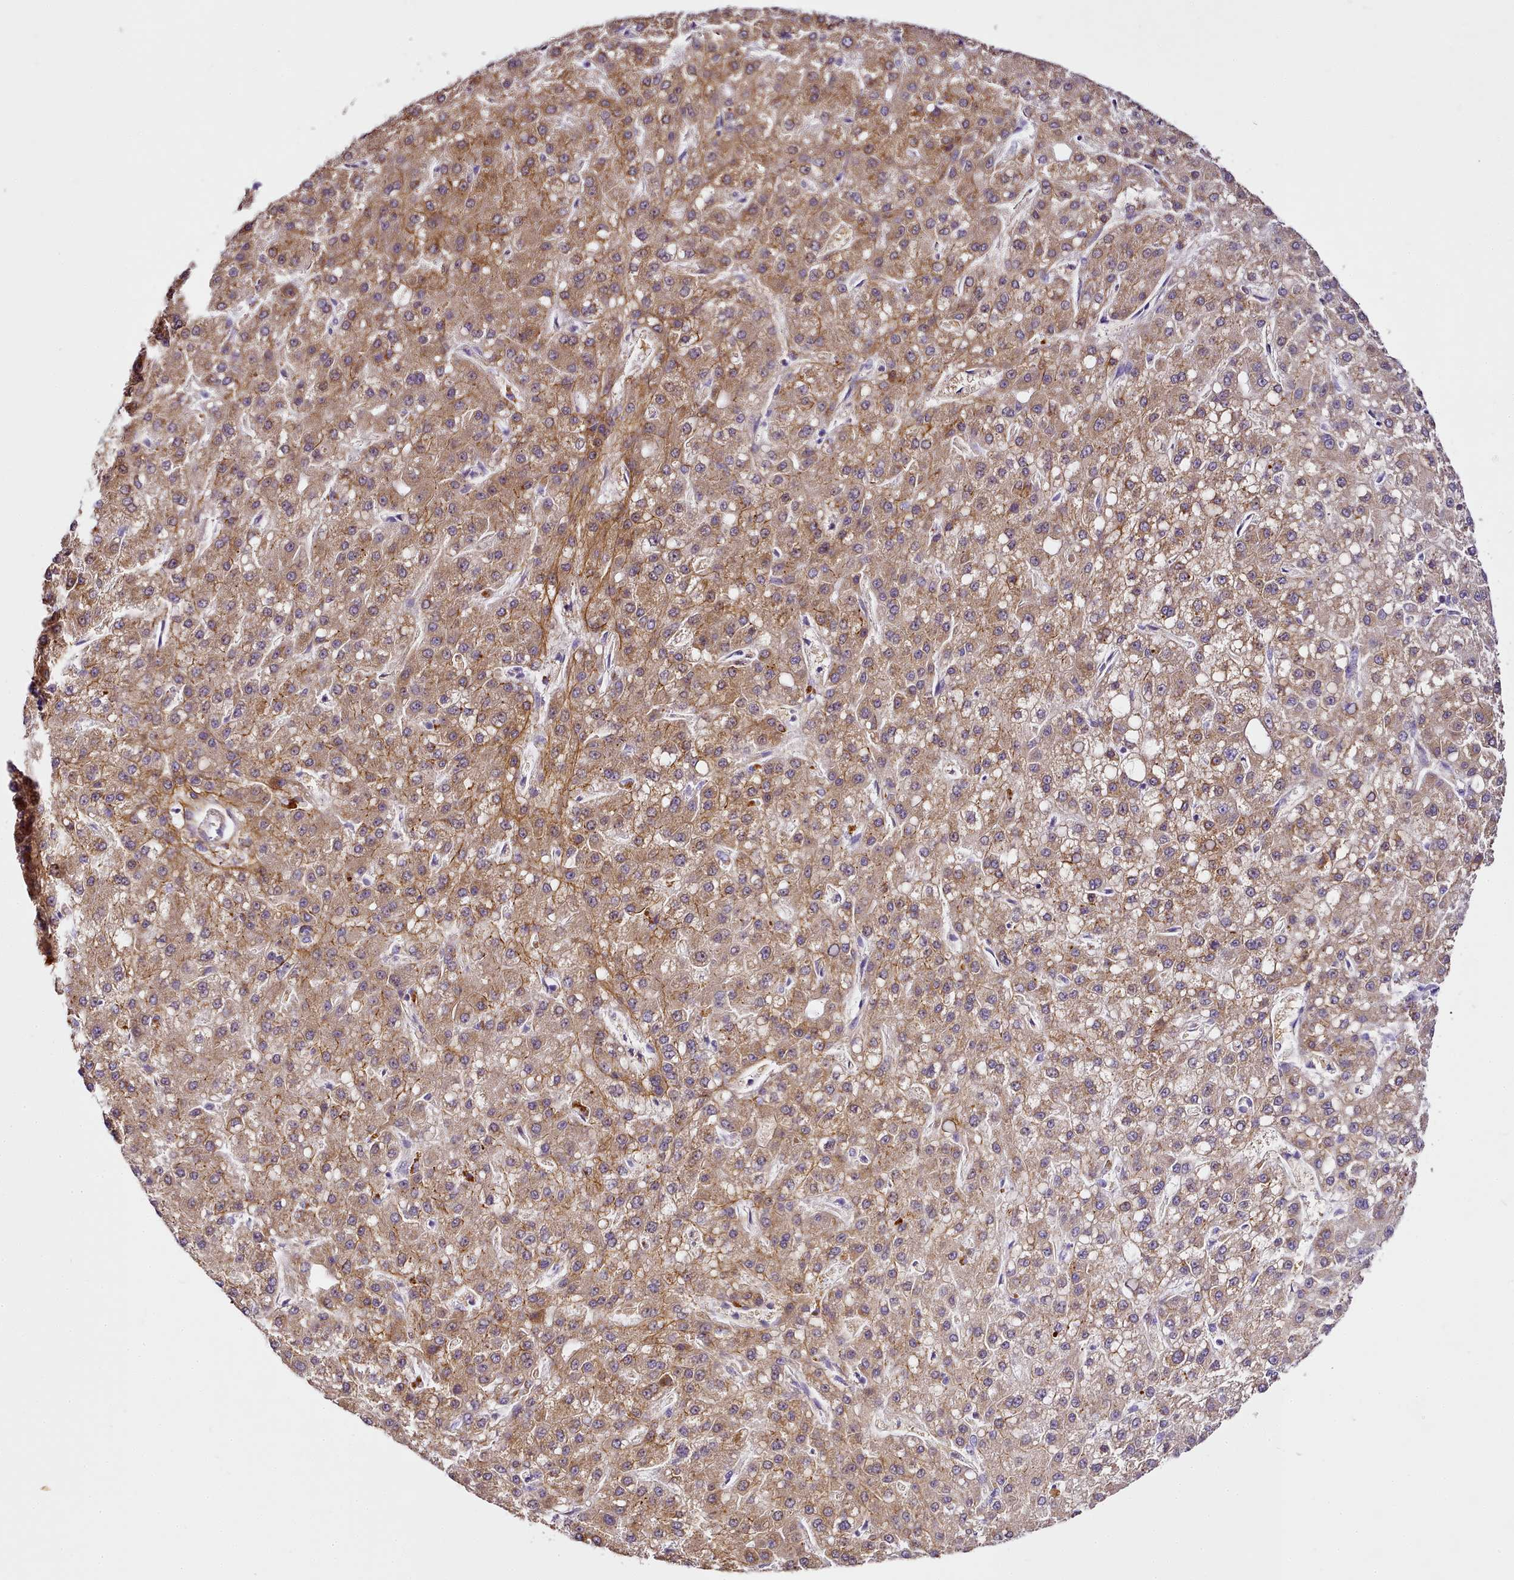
{"staining": {"intensity": "moderate", "quantity": ">75%", "location": "cytoplasmic/membranous"}, "tissue": "liver cancer", "cell_type": "Tumor cells", "image_type": "cancer", "snomed": [{"axis": "morphology", "description": "Carcinoma, Hepatocellular, NOS"}, {"axis": "topography", "description": "Liver"}], "caption": "DAB immunohistochemical staining of human liver cancer displays moderate cytoplasmic/membranous protein staining in about >75% of tumor cells.", "gene": "NBPF1", "patient": {"sex": "male", "age": 67}}